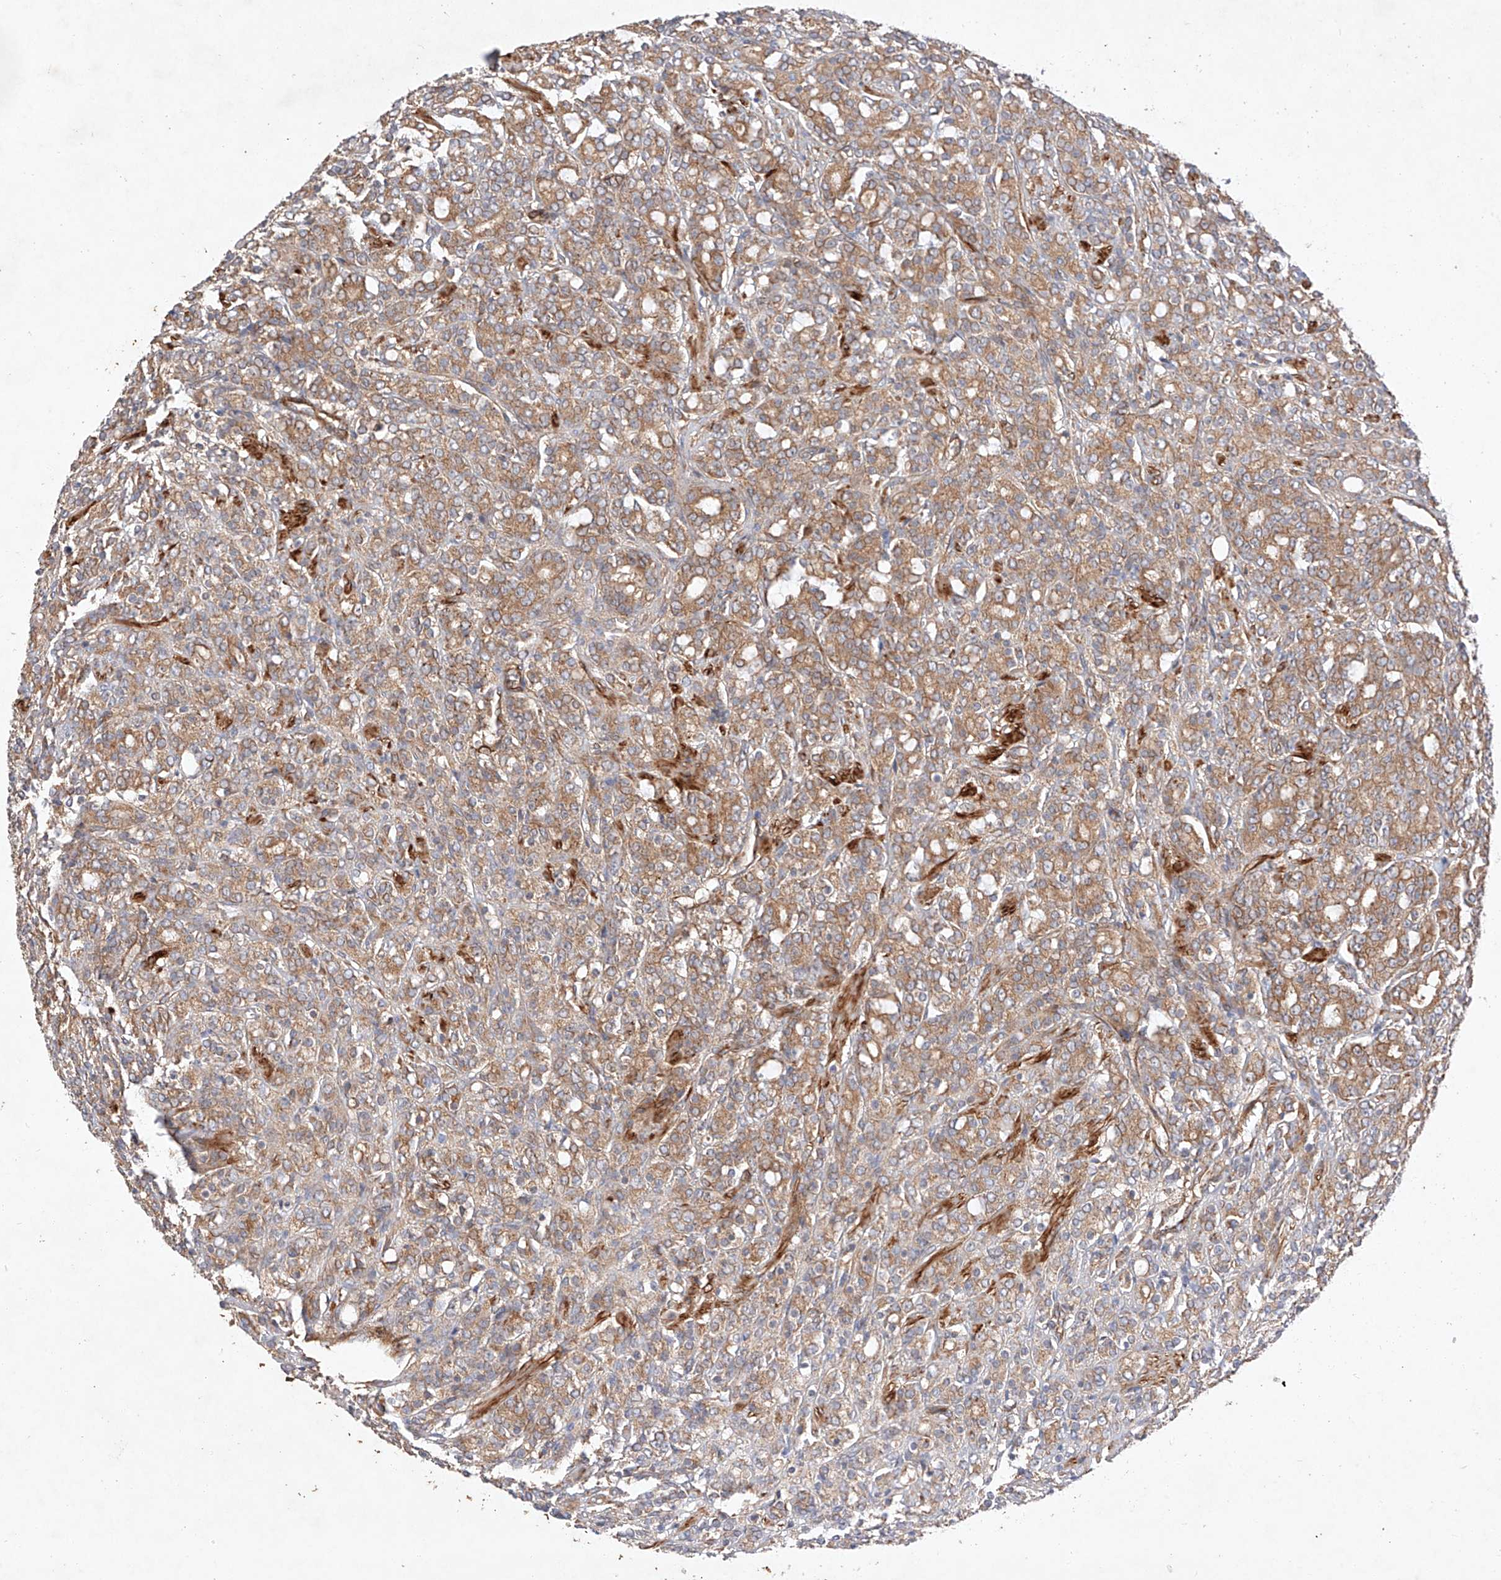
{"staining": {"intensity": "moderate", "quantity": ">75%", "location": "cytoplasmic/membranous"}, "tissue": "prostate cancer", "cell_type": "Tumor cells", "image_type": "cancer", "snomed": [{"axis": "morphology", "description": "Adenocarcinoma, High grade"}, {"axis": "topography", "description": "Prostate"}], "caption": "An immunohistochemistry histopathology image of tumor tissue is shown. Protein staining in brown shows moderate cytoplasmic/membranous positivity in prostate adenocarcinoma (high-grade) within tumor cells.", "gene": "RAB23", "patient": {"sex": "male", "age": 62}}